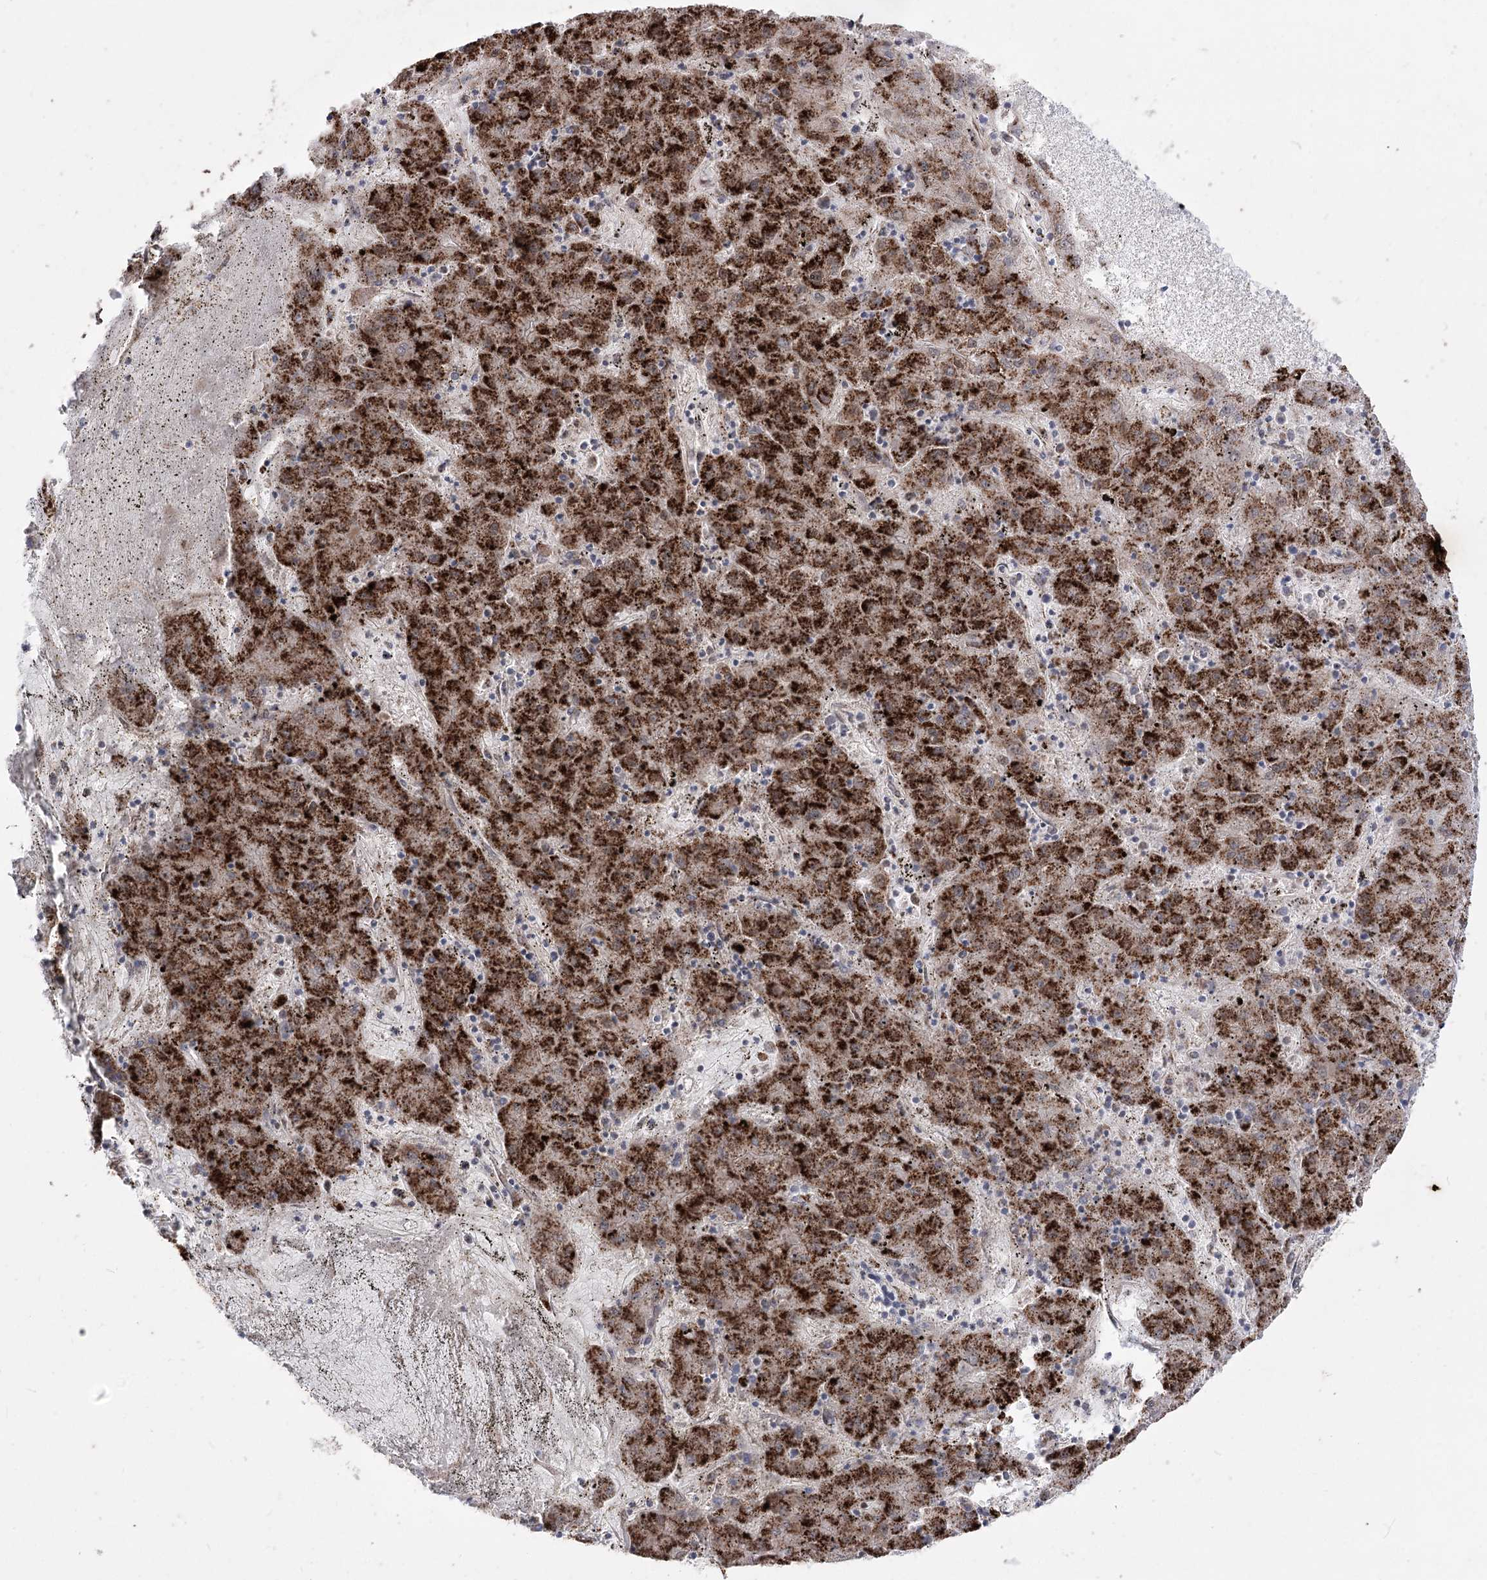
{"staining": {"intensity": "strong", "quantity": ">75%", "location": "cytoplasmic/membranous"}, "tissue": "liver cancer", "cell_type": "Tumor cells", "image_type": "cancer", "snomed": [{"axis": "morphology", "description": "Carcinoma, Hepatocellular, NOS"}, {"axis": "topography", "description": "Liver"}], "caption": "Immunohistochemistry image of hepatocellular carcinoma (liver) stained for a protein (brown), which demonstrates high levels of strong cytoplasmic/membranous expression in approximately >75% of tumor cells.", "gene": "ZSCAN23", "patient": {"sex": "male", "age": 72}}